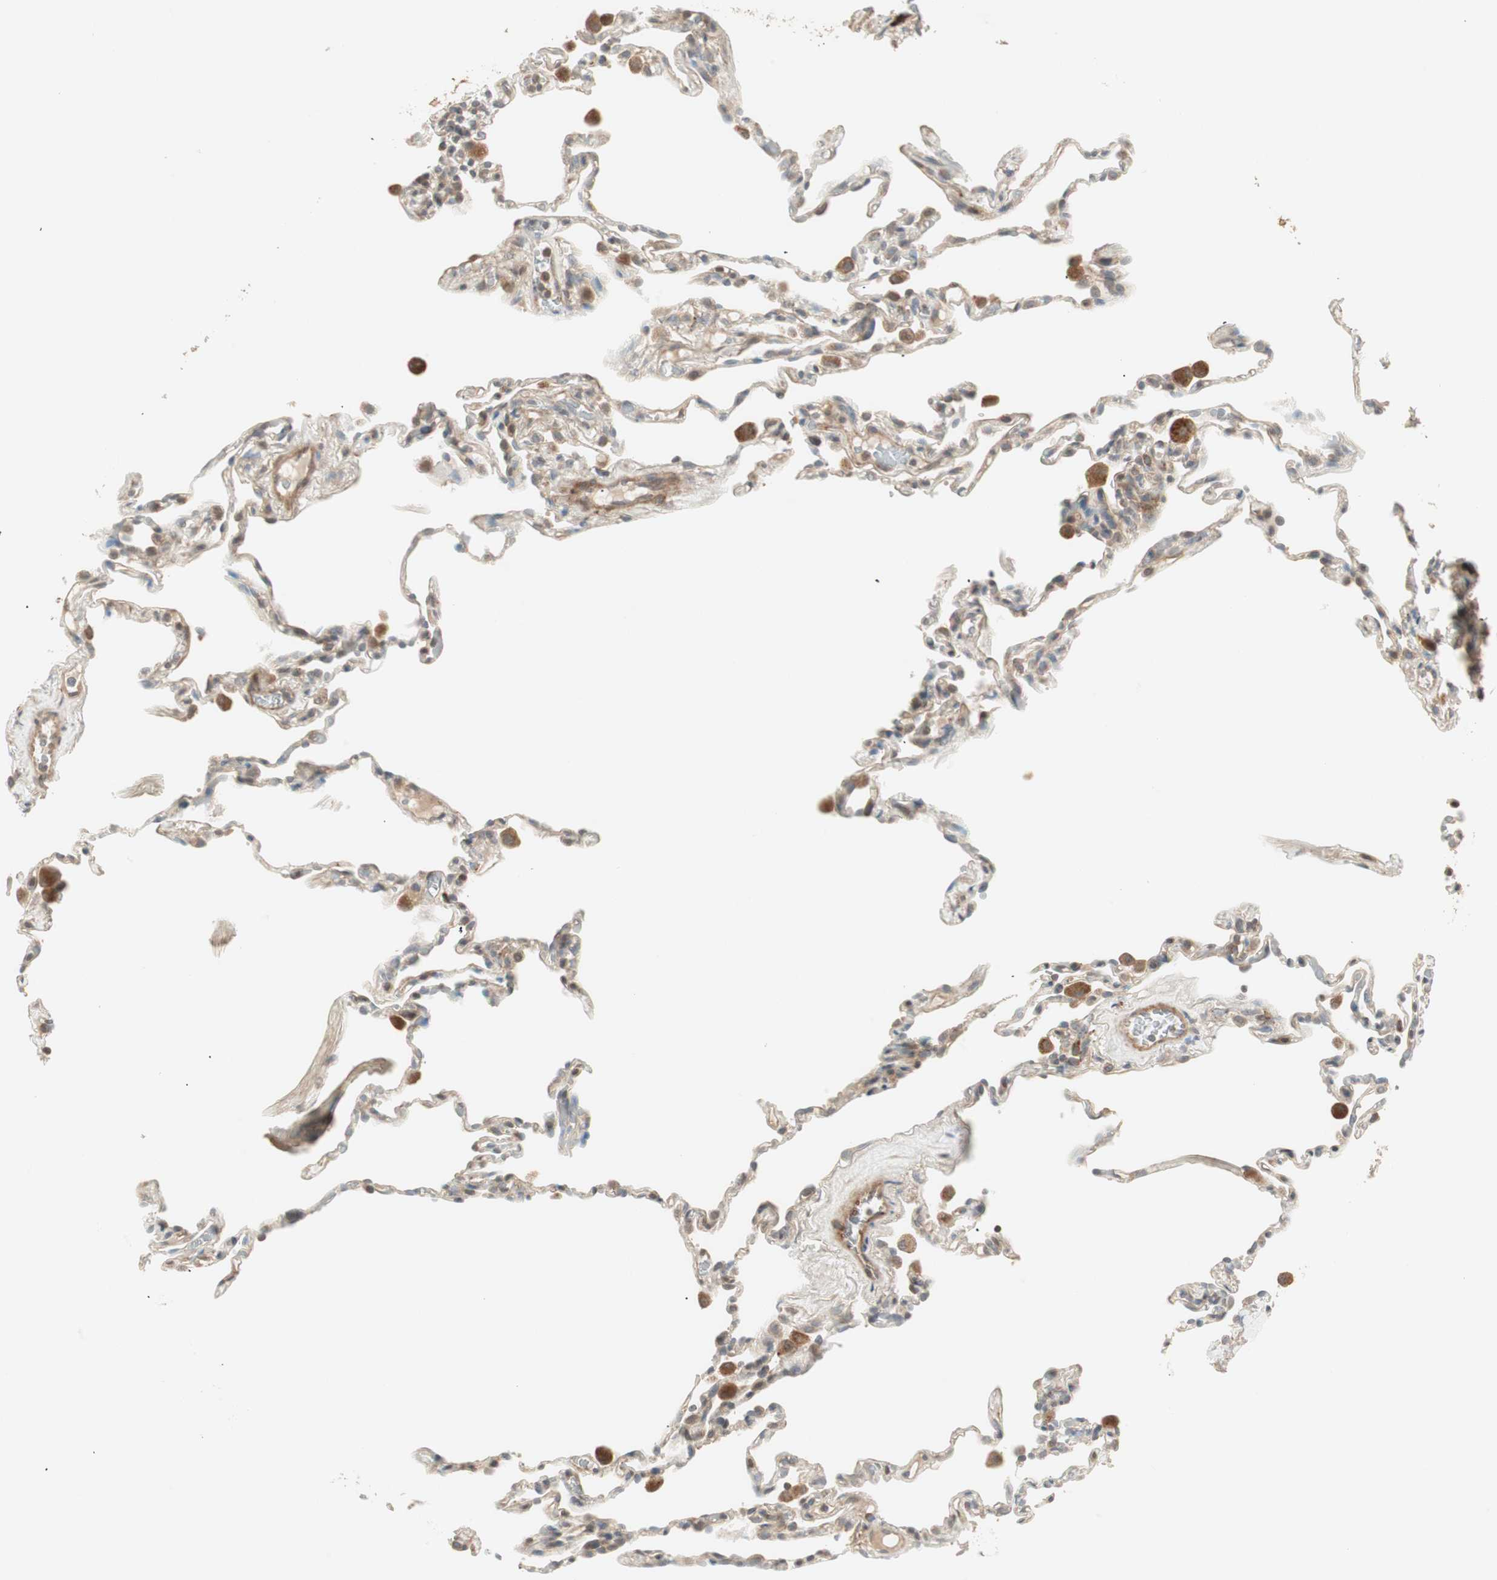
{"staining": {"intensity": "weak", "quantity": "<25%", "location": "cytoplasmic/membranous"}, "tissue": "lung", "cell_type": "Alveolar cells", "image_type": "normal", "snomed": [{"axis": "morphology", "description": "Normal tissue, NOS"}, {"axis": "topography", "description": "Lung"}], "caption": "IHC image of unremarkable lung: lung stained with DAB shows no significant protein positivity in alveolar cells.", "gene": "SFRP1", "patient": {"sex": "male", "age": 59}}